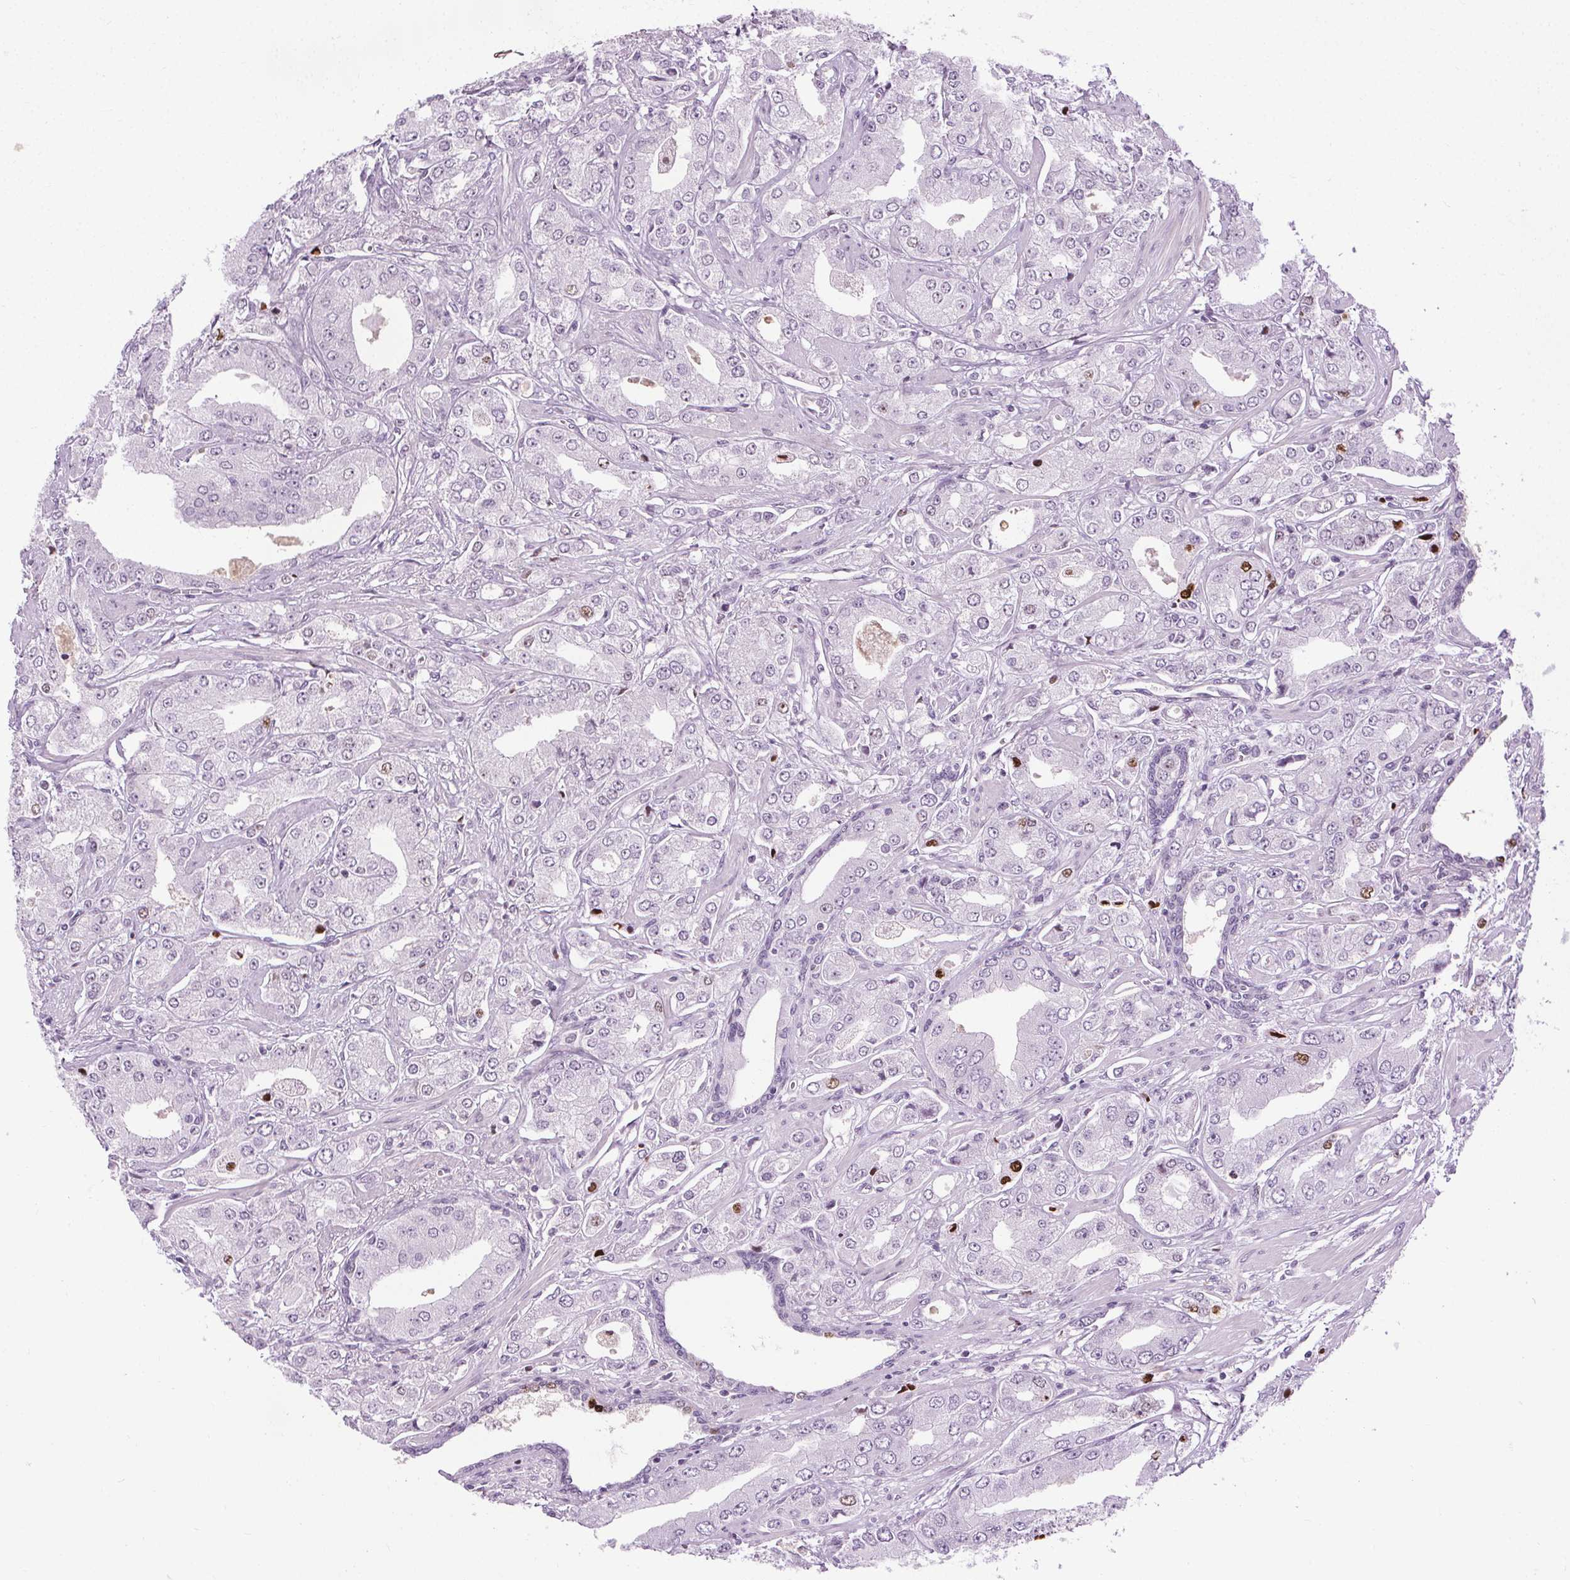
{"staining": {"intensity": "strong", "quantity": "<25%", "location": "nuclear"}, "tissue": "prostate cancer", "cell_type": "Tumor cells", "image_type": "cancer", "snomed": [{"axis": "morphology", "description": "Adenocarcinoma, Low grade"}, {"axis": "topography", "description": "Prostate"}], "caption": "Protein expression analysis of prostate cancer displays strong nuclear expression in approximately <25% of tumor cells. (Brightfield microscopy of DAB IHC at high magnification).", "gene": "CEBPA", "patient": {"sex": "male", "age": 60}}